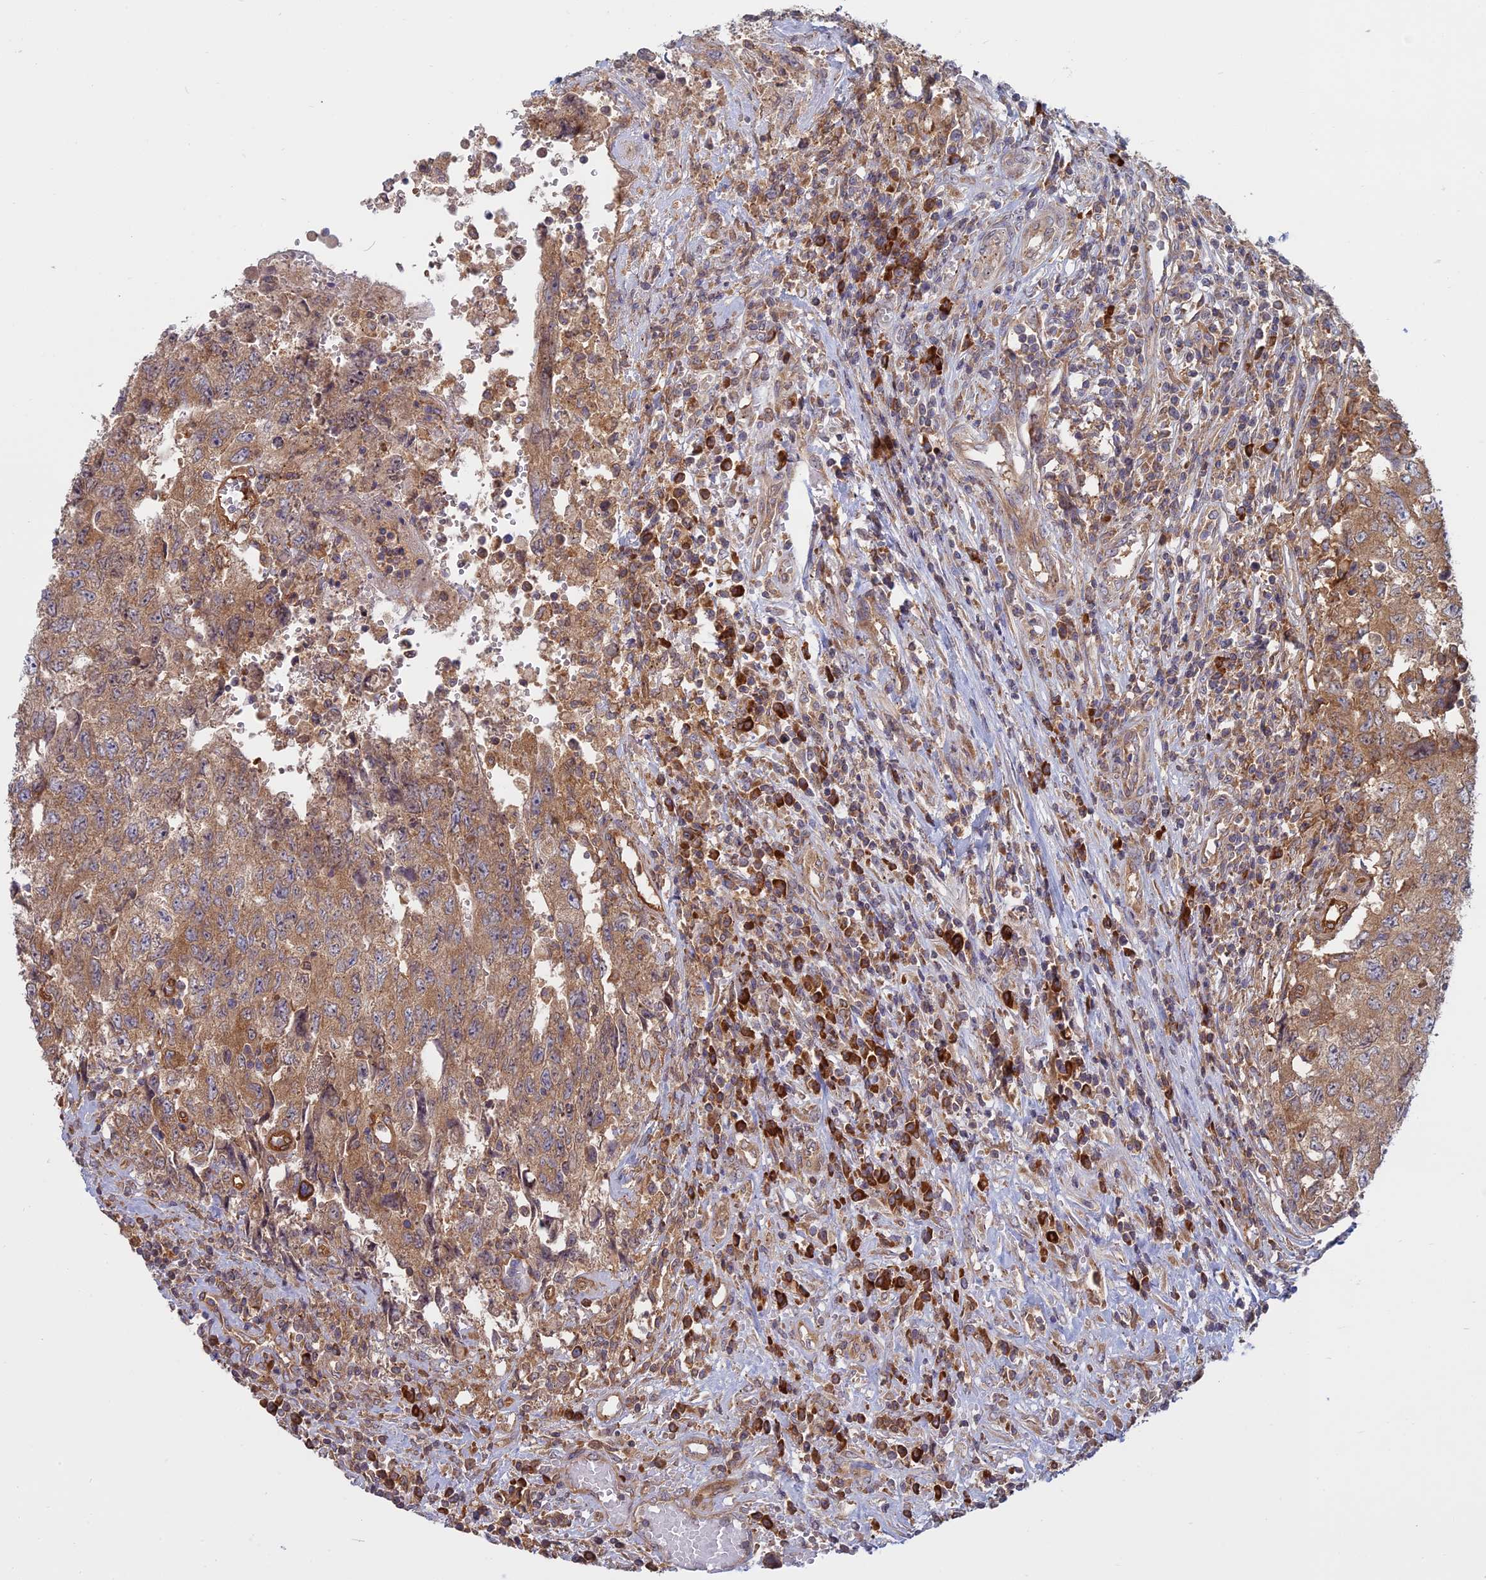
{"staining": {"intensity": "moderate", "quantity": ">75%", "location": "cytoplasmic/membranous"}, "tissue": "testis cancer", "cell_type": "Tumor cells", "image_type": "cancer", "snomed": [{"axis": "morphology", "description": "Carcinoma, Embryonal, NOS"}, {"axis": "topography", "description": "Testis"}], "caption": "About >75% of tumor cells in embryonal carcinoma (testis) show moderate cytoplasmic/membranous protein expression as visualized by brown immunohistochemical staining.", "gene": "TMEM208", "patient": {"sex": "male", "age": 34}}